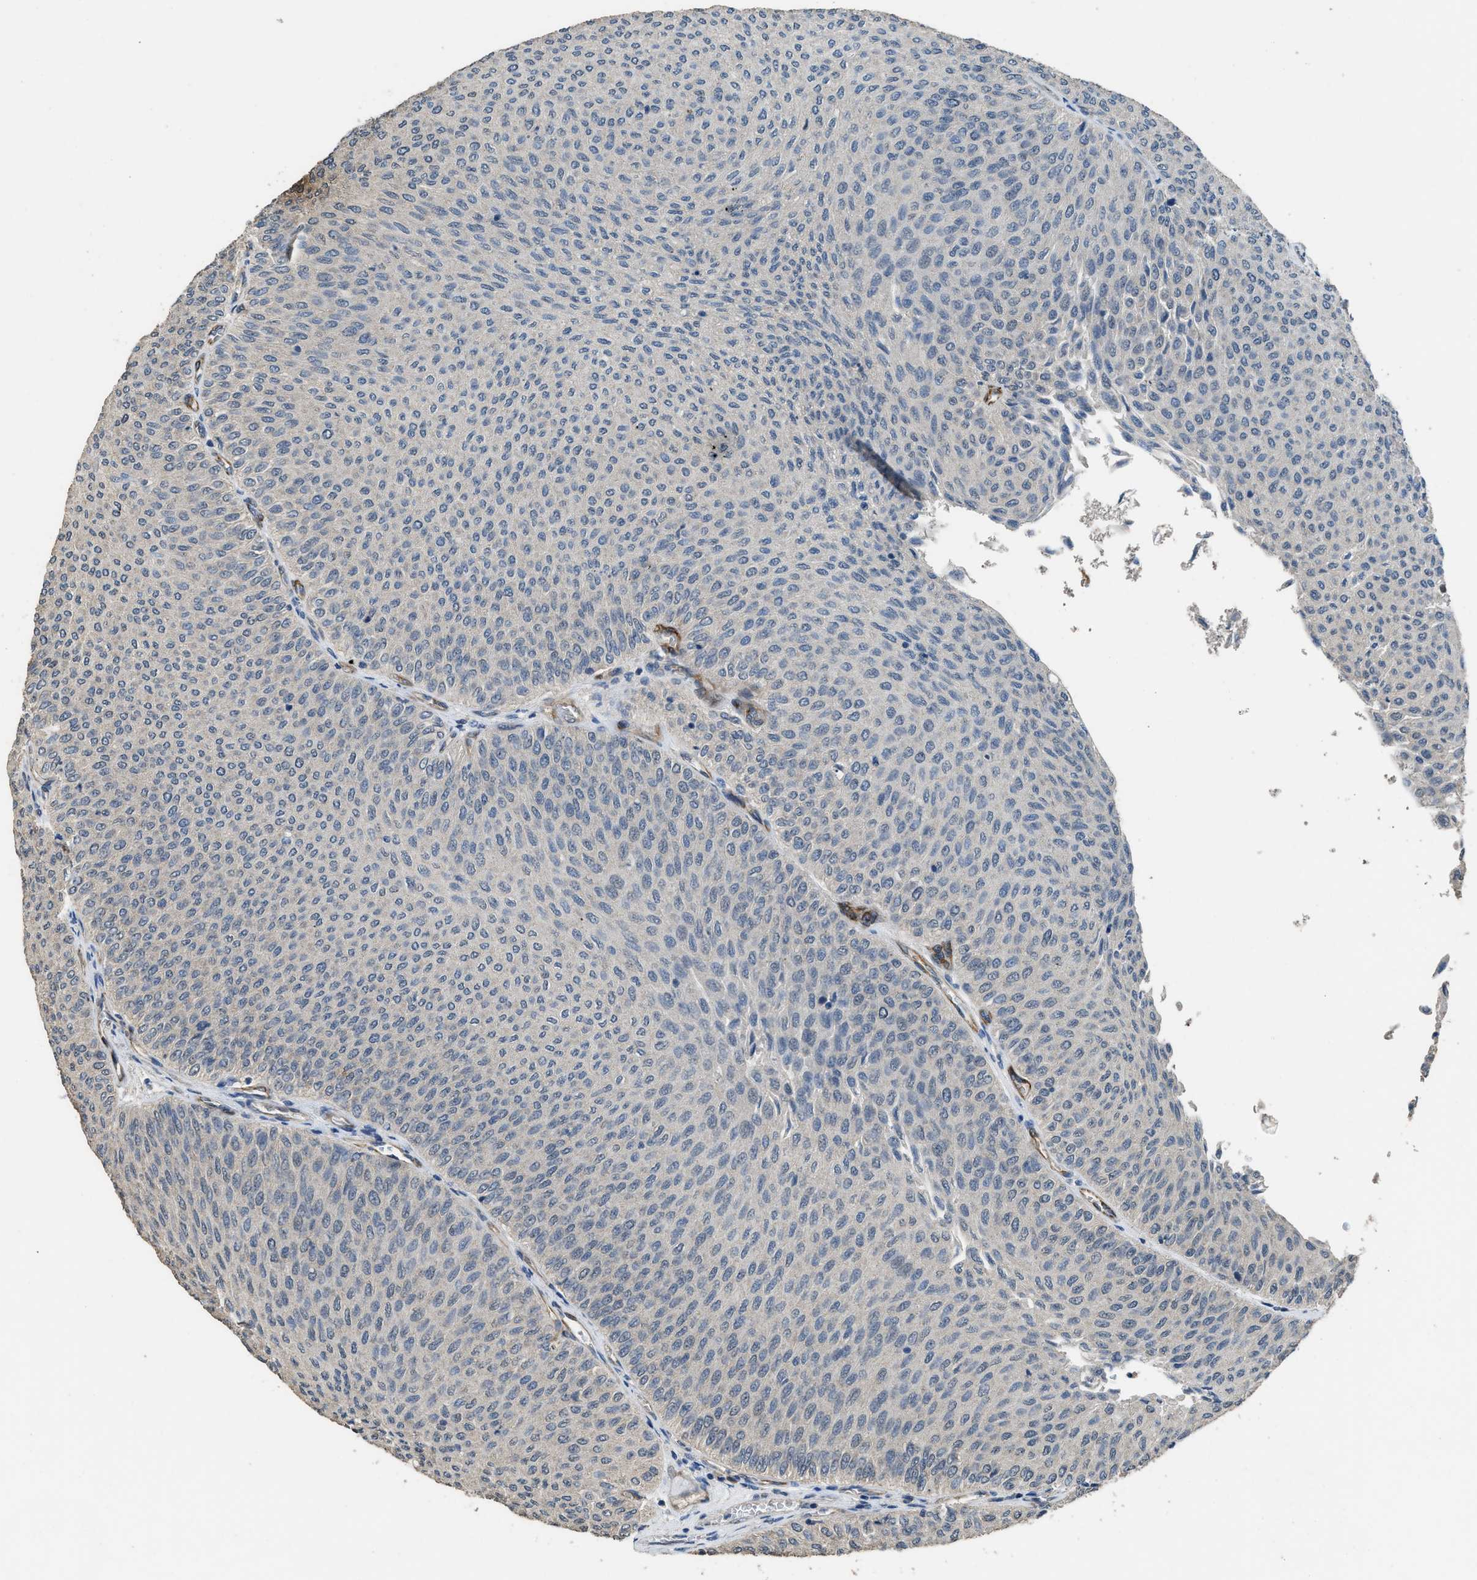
{"staining": {"intensity": "negative", "quantity": "none", "location": "none"}, "tissue": "urothelial cancer", "cell_type": "Tumor cells", "image_type": "cancer", "snomed": [{"axis": "morphology", "description": "Urothelial carcinoma, Low grade"}, {"axis": "topography", "description": "Urinary bladder"}], "caption": "An immunohistochemistry (IHC) micrograph of urothelial cancer is shown. There is no staining in tumor cells of urothelial cancer.", "gene": "SYNM", "patient": {"sex": "male", "age": 78}}